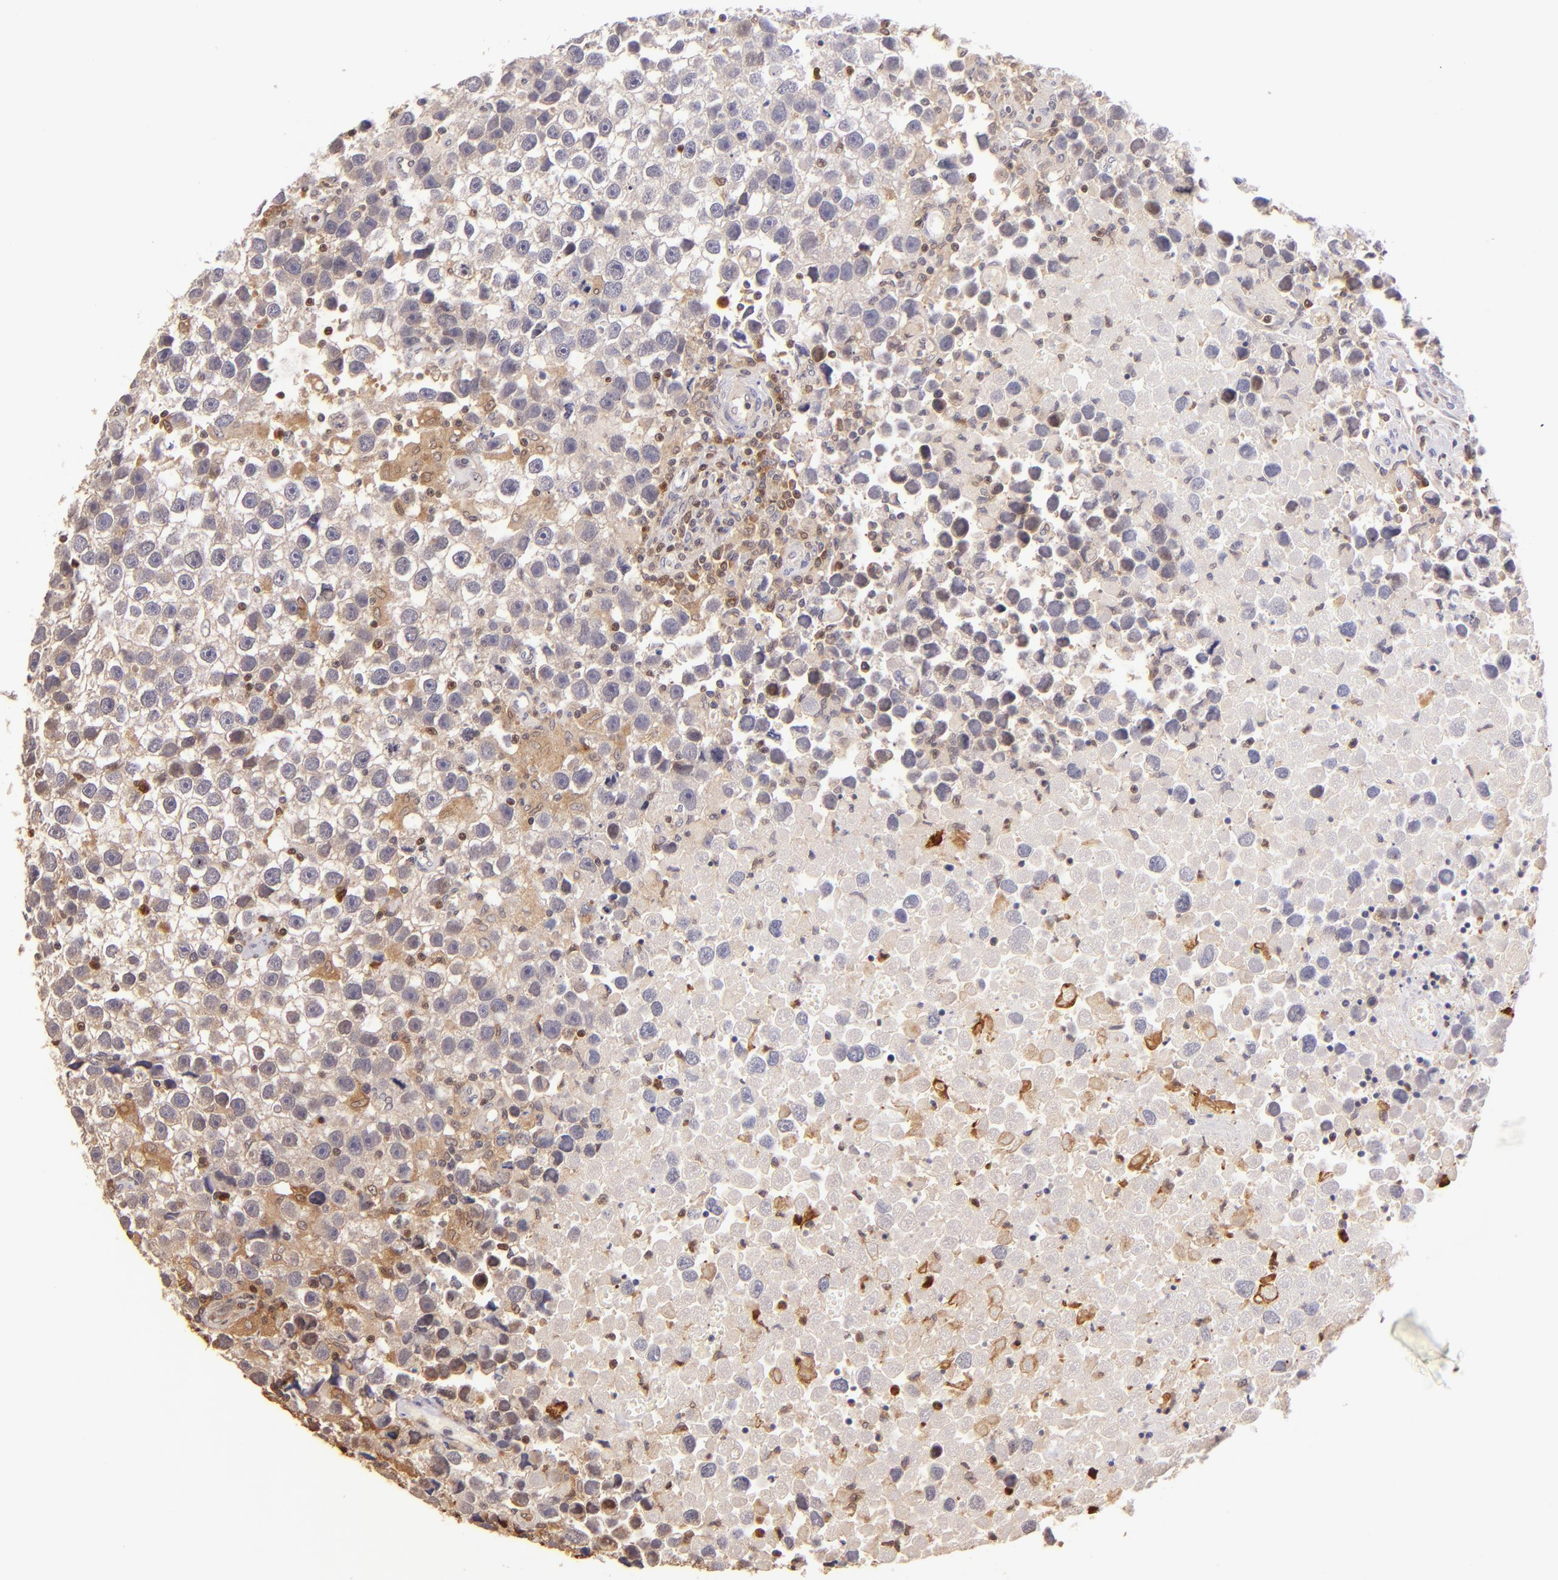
{"staining": {"intensity": "weak", "quantity": "<25%", "location": "cytoplasmic/membranous"}, "tissue": "testis cancer", "cell_type": "Tumor cells", "image_type": "cancer", "snomed": [{"axis": "morphology", "description": "Seminoma, NOS"}, {"axis": "topography", "description": "Testis"}], "caption": "DAB immunohistochemical staining of seminoma (testis) shows no significant staining in tumor cells.", "gene": "BTK", "patient": {"sex": "male", "age": 43}}